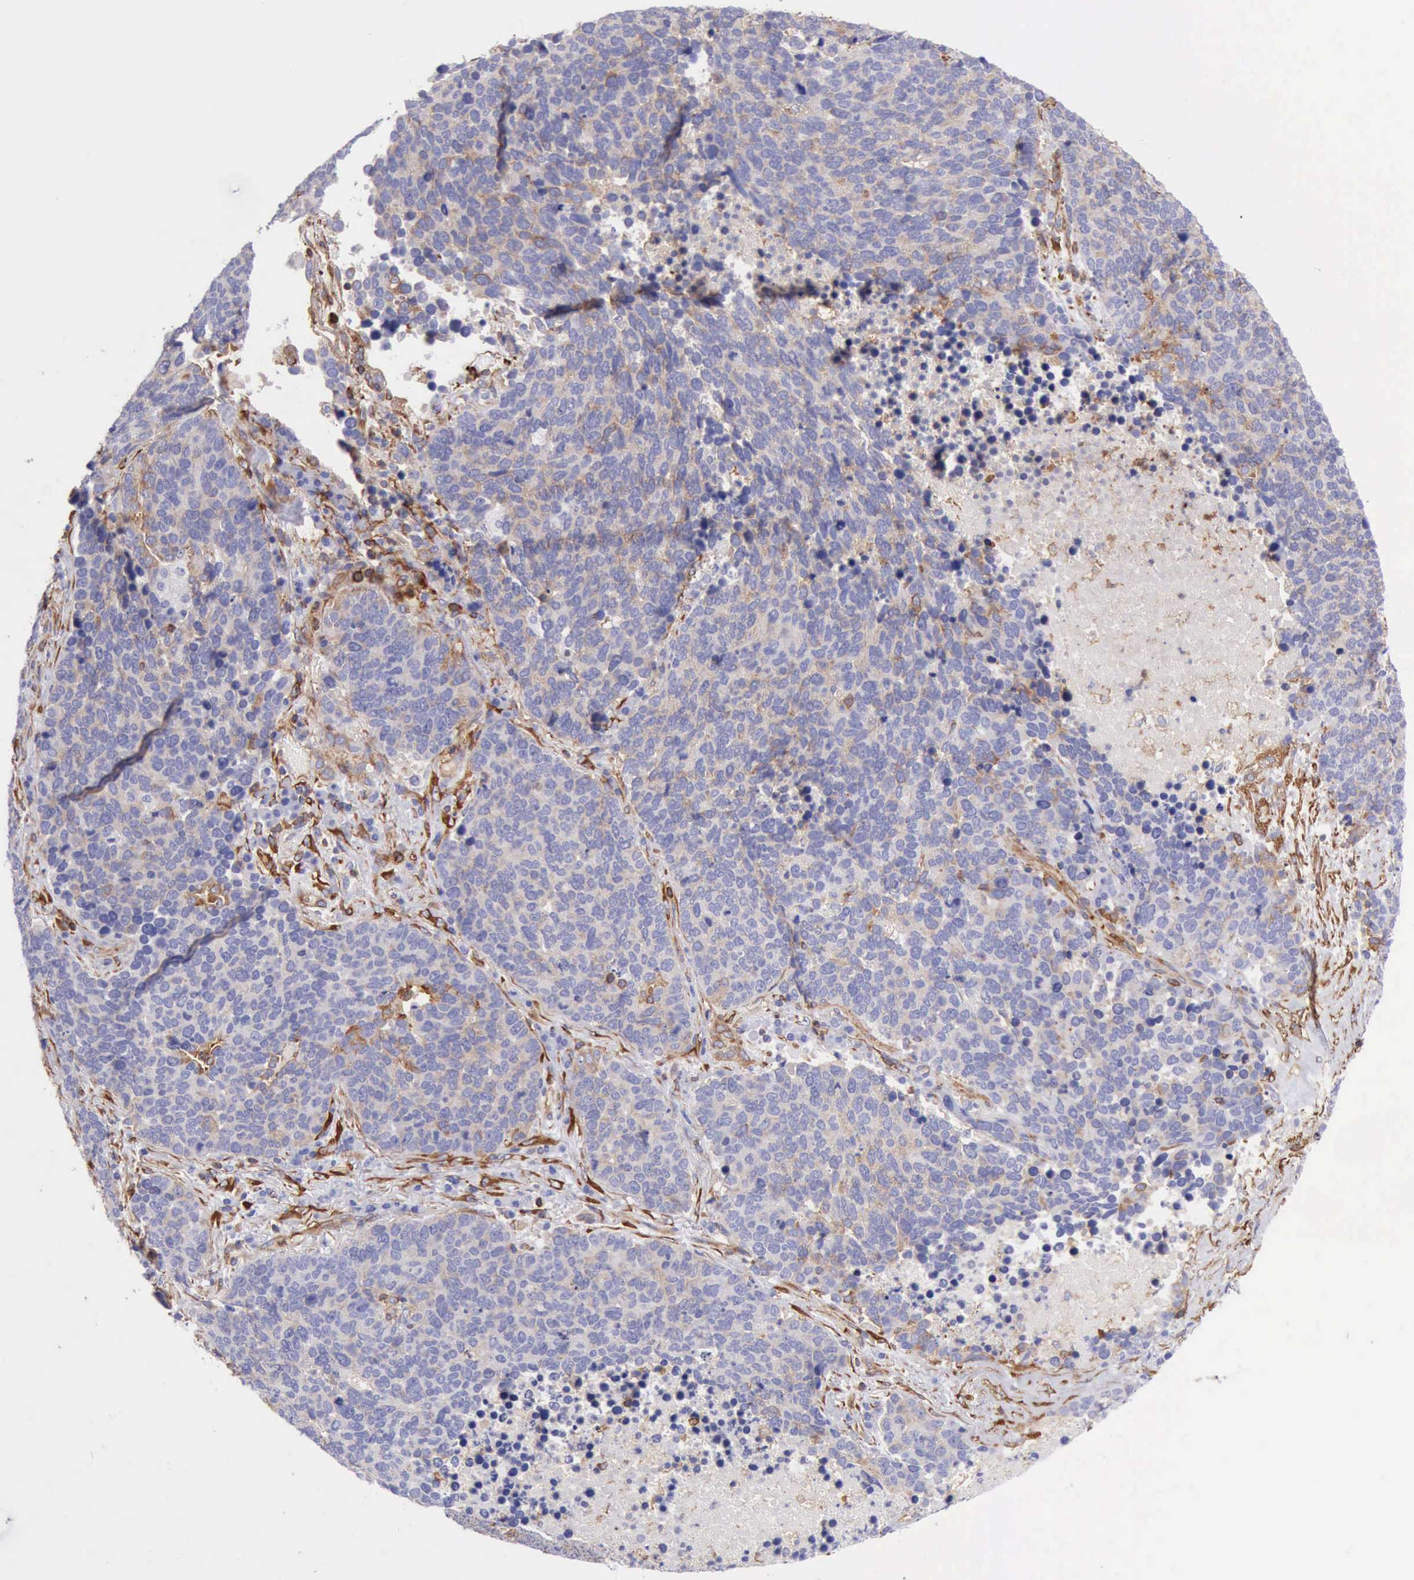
{"staining": {"intensity": "negative", "quantity": "none", "location": "none"}, "tissue": "lung cancer", "cell_type": "Tumor cells", "image_type": "cancer", "snomed": [{"axis": "morphology", "description": "Neoplasm, malignant, NOS"}, {"axis": "topography", "description": "Lung"}], "caption": "Image shows no significant protein staining in tumor cells of lung cancer (malignant neoplasm). Brightfield microscopy of immunohistochemistry (IHC) stained with DAB (brown) and hematoxylin (blue), captured at high magnification.", "gene": "FLNA", "patient": {"sex": "female", "age": 75}}